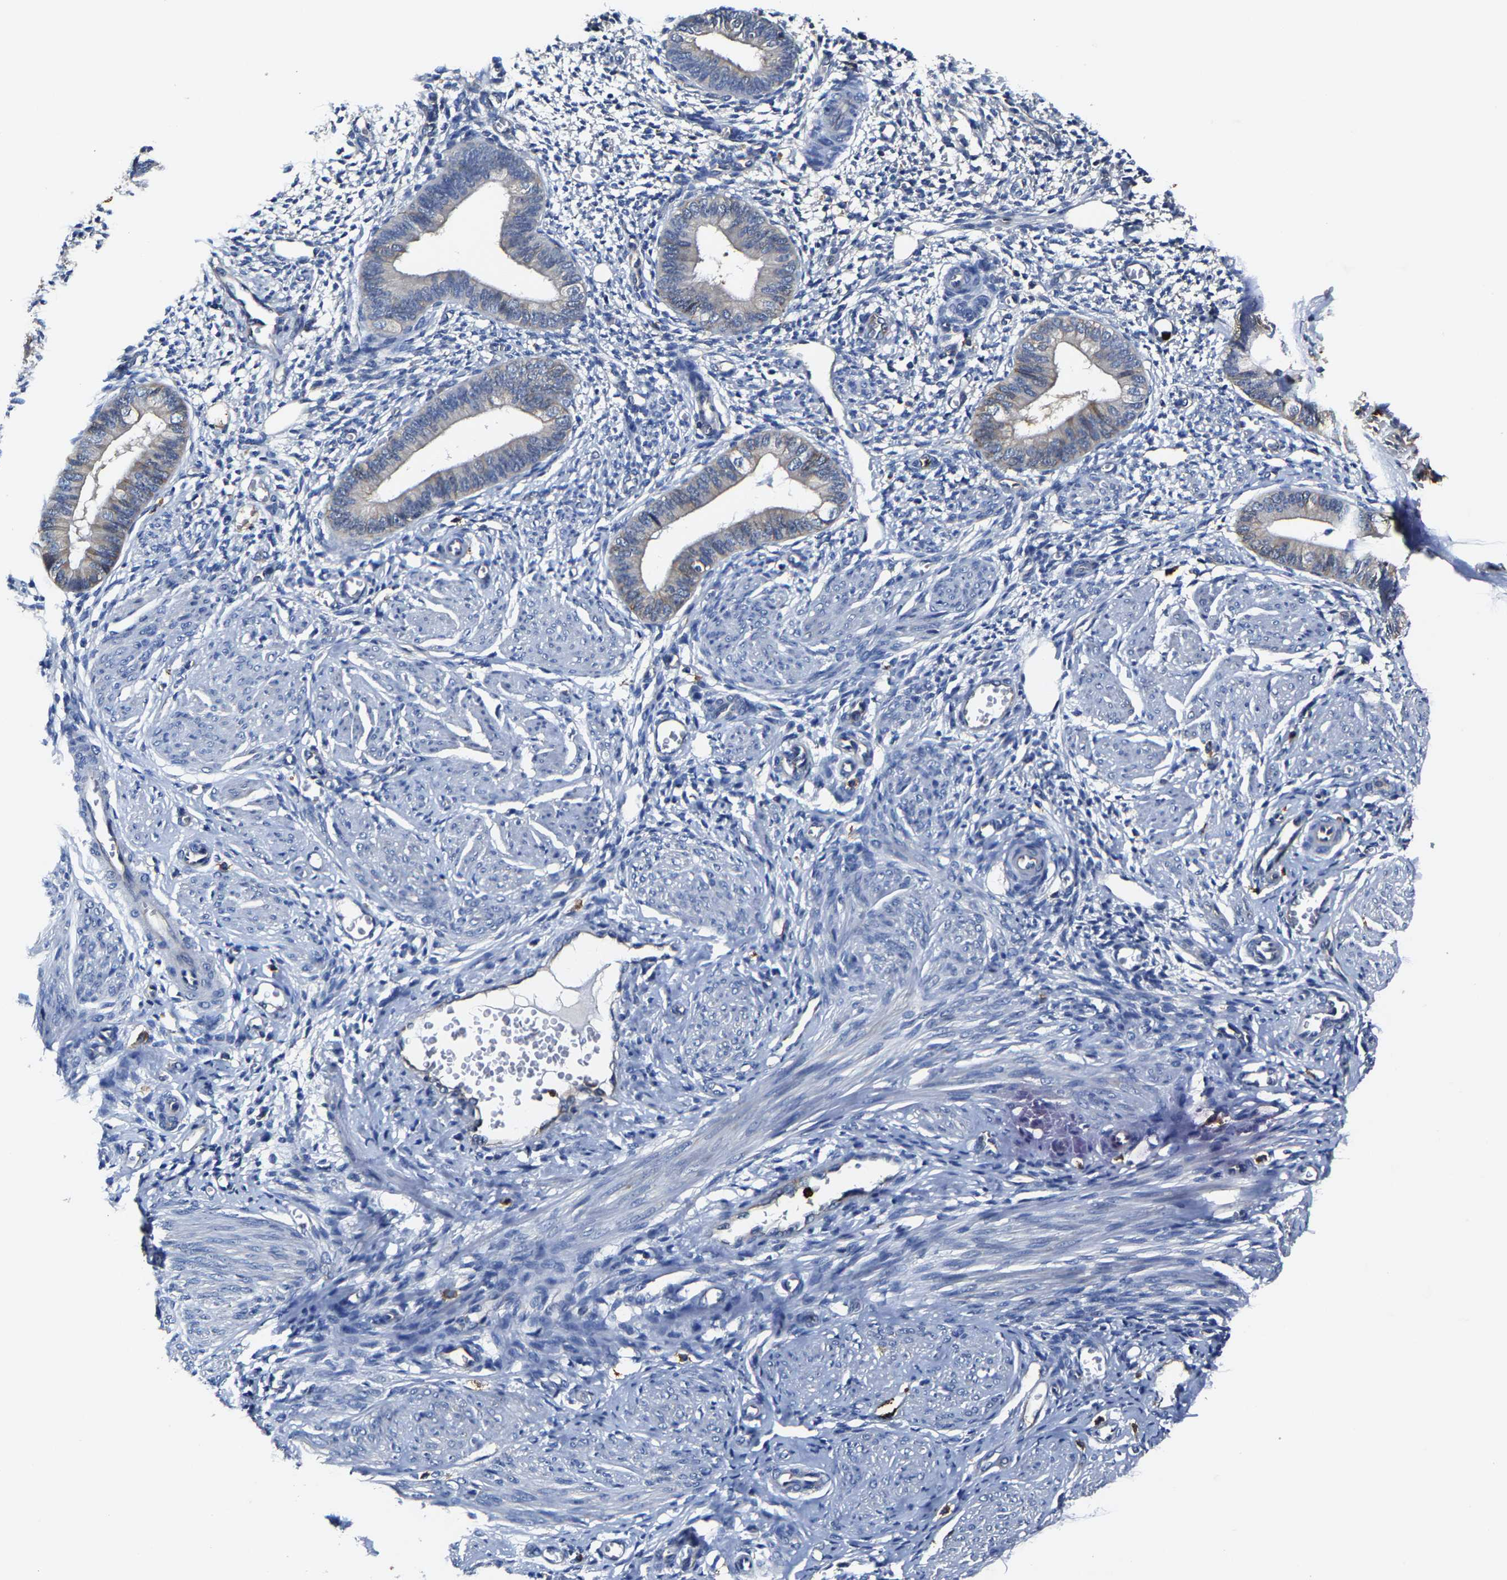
{"staining": {"intensity": "negative", "quantity": "none", "location": "none"}, "tissue": "endometrium", "cell_type": "Cells in endometrial stroma", "image_type": "normal", "snomed": [{"axis": "morphology", "description": "Normal tissue, NOS"}, {"axis": "topography", "description": "Endometrium"}], "caption": "A photomicrograph of endometrium stained for a protein displays no brown staining in cells in endometrial stroma. (Brightfield microscopy of DAB immunohistochemistry at high magnification).", "gene": "TRAF6", "patient": {"sex": "female", "age": 46}}